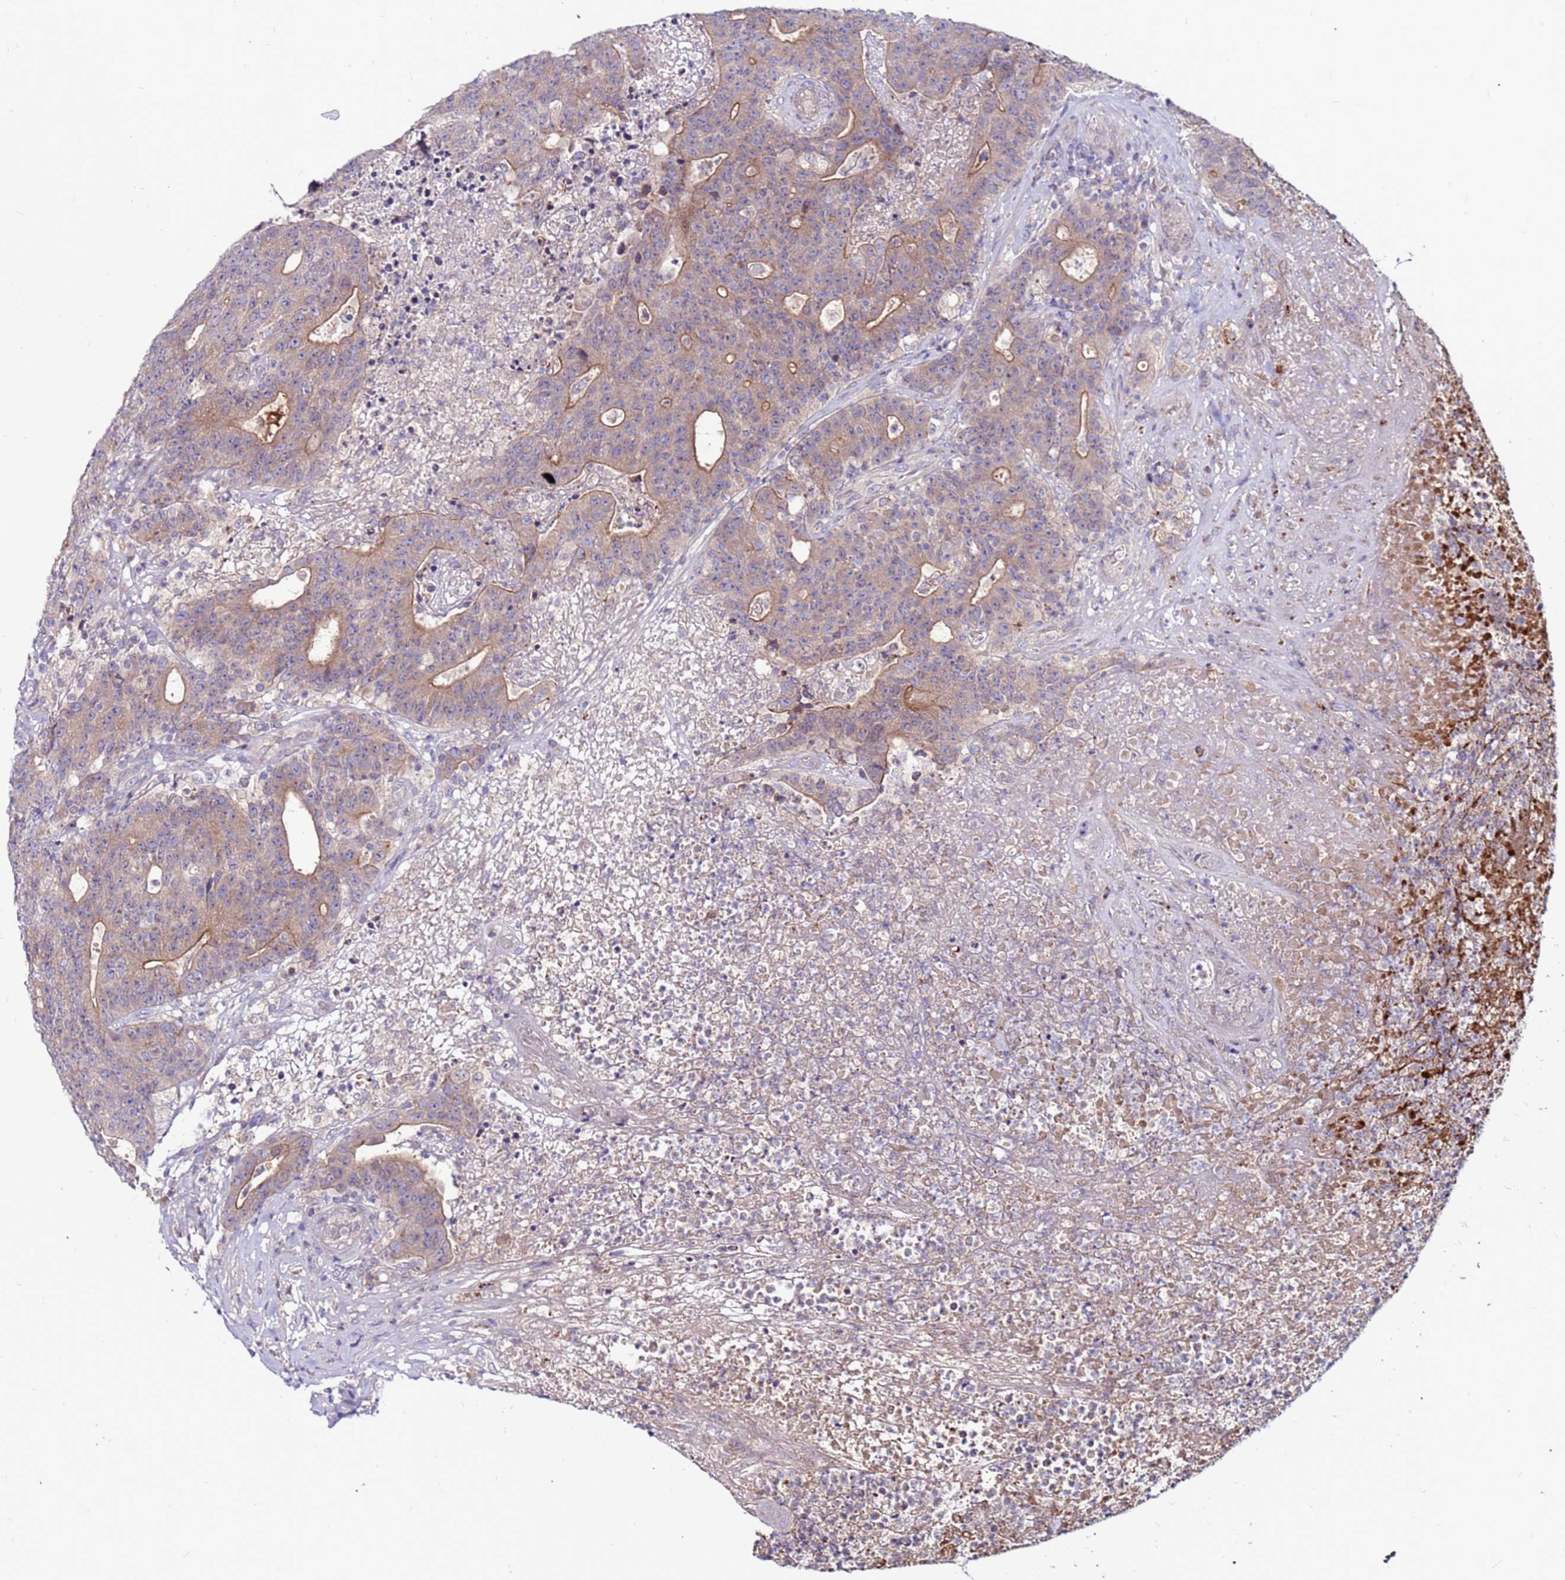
{"staining": {"intensity": "moderate", "quantity": "25%-75%", "location": "cytoplasmic/membranous"}, "tissue": "colorectal cancer", "cell_type": "Tumor cells", "image_type": "cancer", "snomed": [{"axis": "morphology", "description": "Adenocarcinoma, NOS"}, {"axis": "topography", "description": "Colon"}], "caption": "Protein expression by immunohistochemistry (IHC) displays moderate cytoplasmic/membranous staining in about 25%-75% of tumor cells in colorectal adenocarcinoma. (Stains: DAB in brown, nuclei in blue, Microscopy: brightfield microscopy at high magnification).", "gene": "CCDC71", "patient": {"sex": "female", "age": 75}}